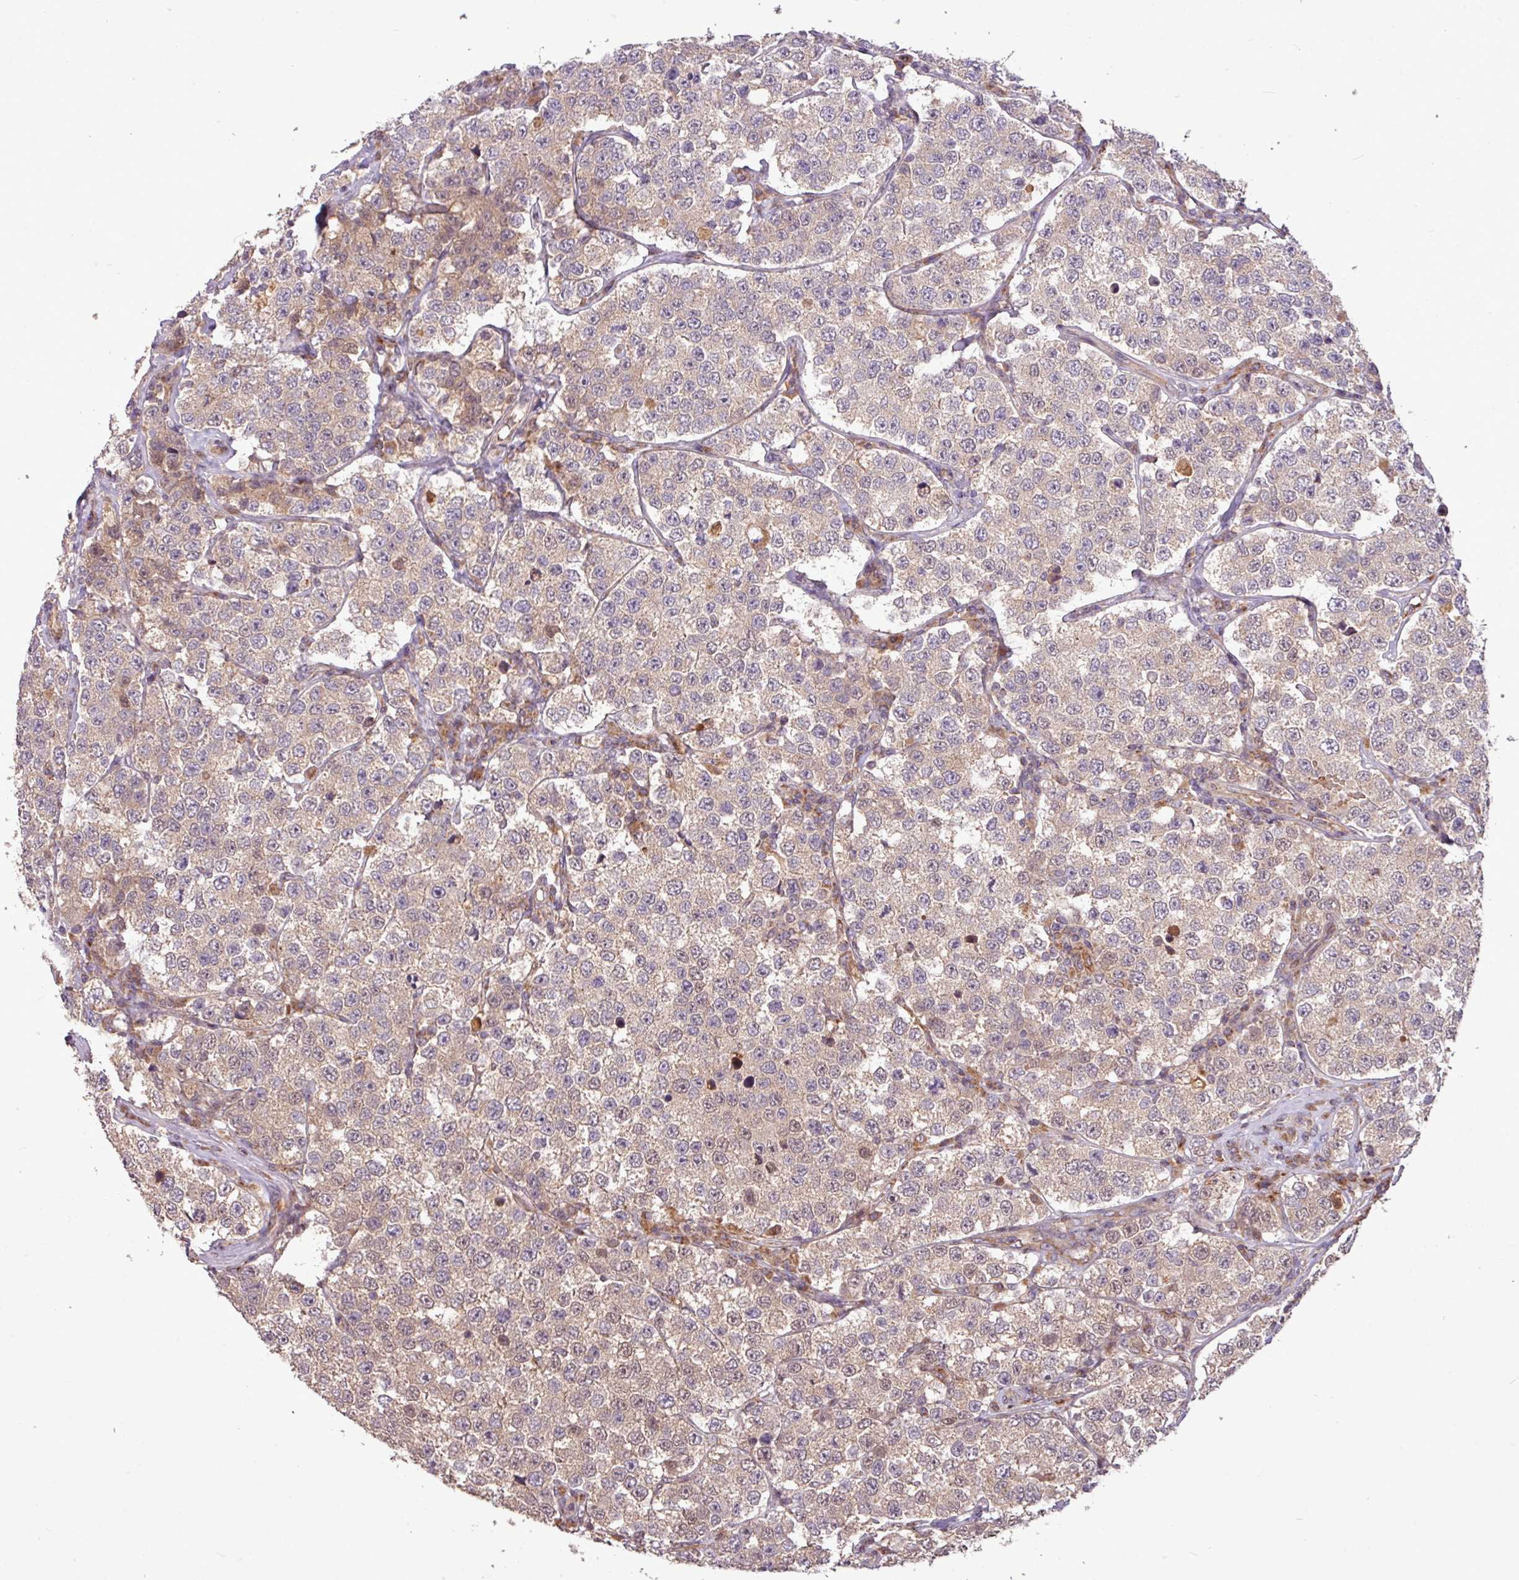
{"staining": {"intensity": "weak", "quantity": "25%-75%", "location": "cytoplasmic/membranous,nuclear"}, "tissue": "testis cancer", "cell_type": "Tumor cells", "image_type": "cancer", "snomed": [{"axis": "morphology", "description": "Seminoma, NOS"}, {"axis": "topography", "description": "Testis"}], "caption": "Protein expression by immunohistochemistry (IHC) displays weak cytoplasmic/membranous and nuclear staining in approximately 25%-75% of tumor cells in testis cancer. The protein of interest is stained brown, and the nuclei are stained in blue (DAB IHC with brightfield microscopy, high magnification).", "gene": "YPEL3", "patient": {"sex": "male", "age": 34}}